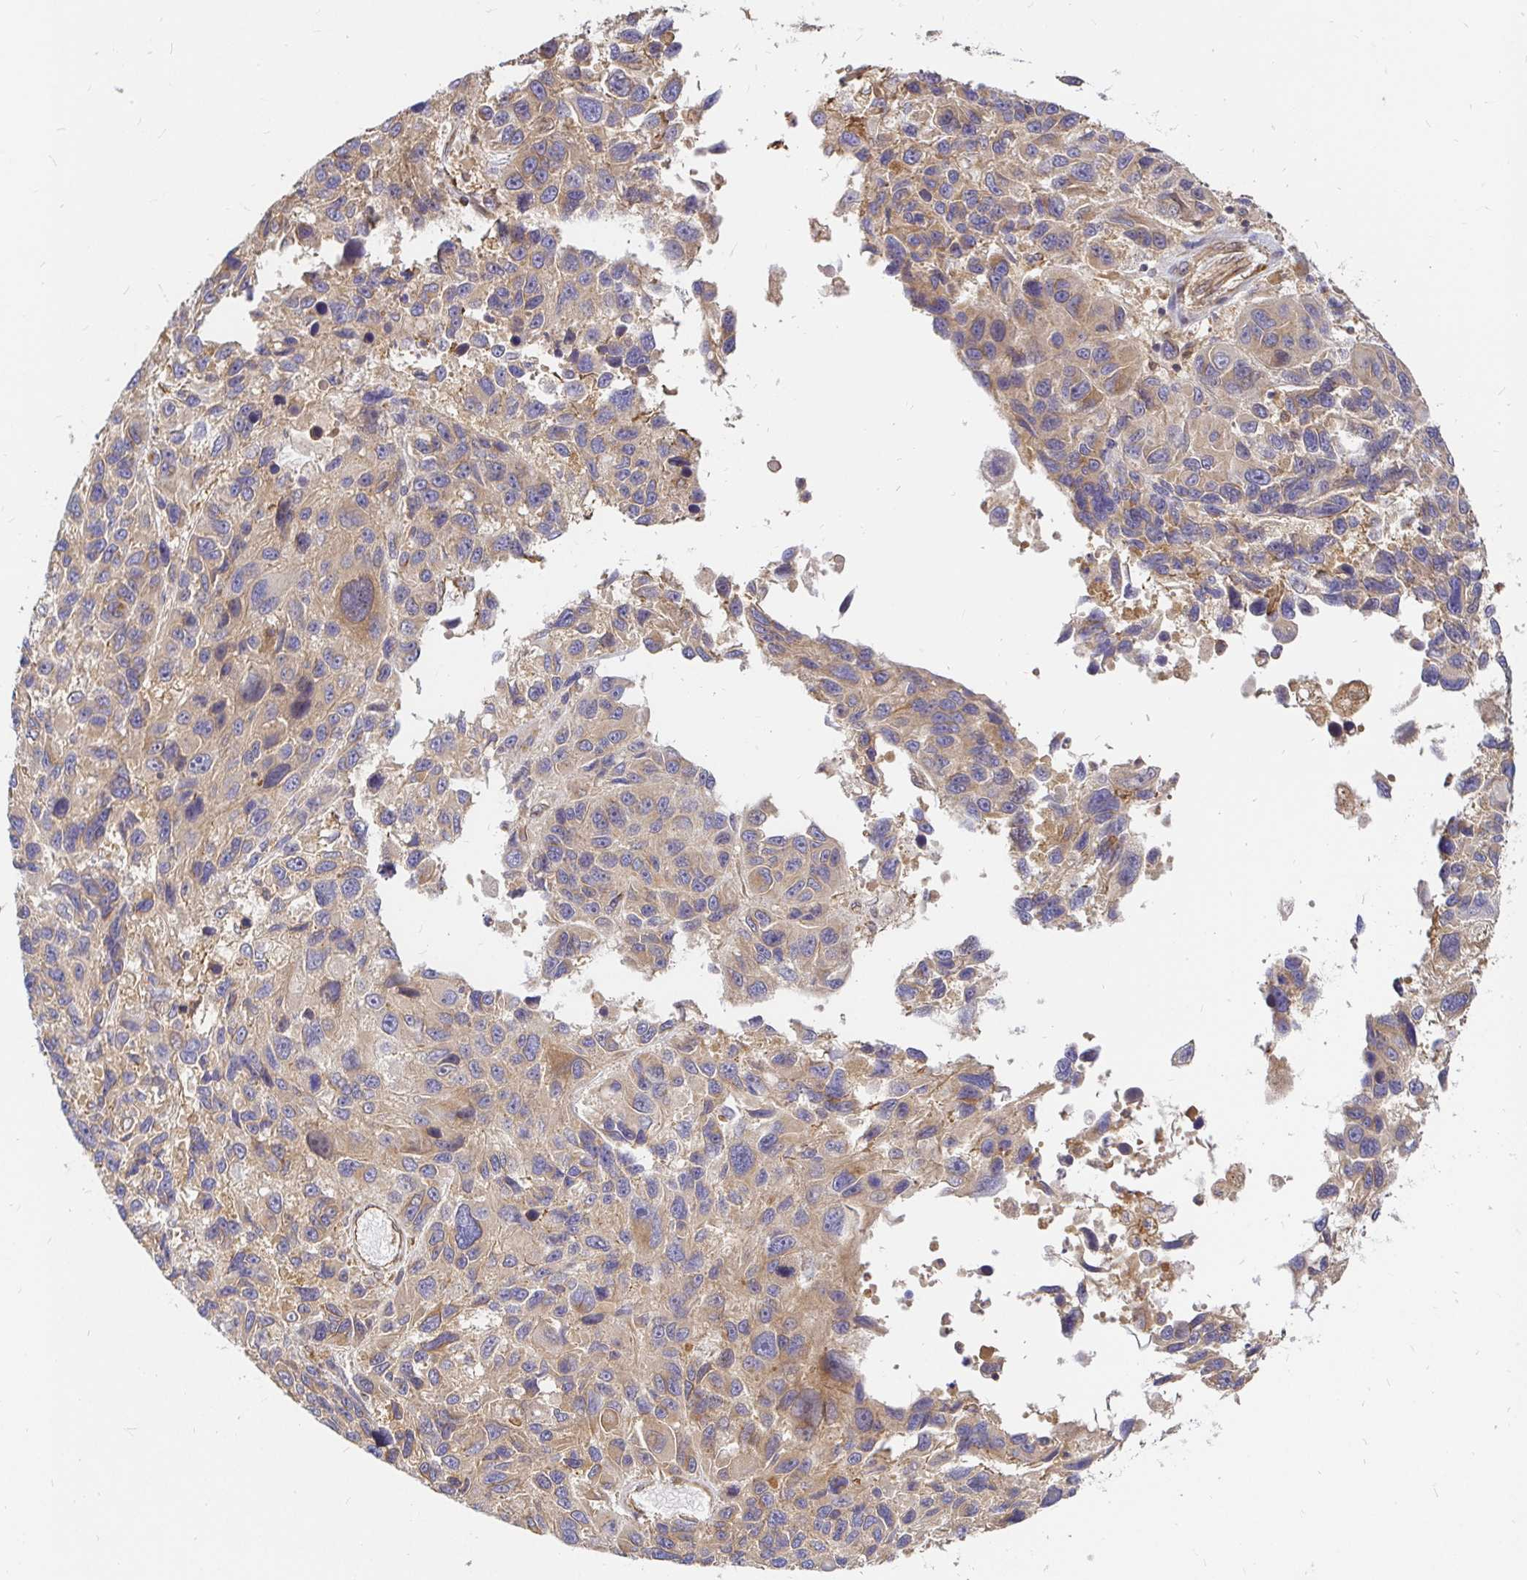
{"staining": {"intensity": "weak", "quantity": "25%-75%", "location": "cytoplasmic/membranous"}, "tissue": "melanoma", "cell_type": "Tumor cells", "image_type": "cancer", "snomed": [{"axis": "morphology", "description": "Malignant melanoma, NOS"}, {"axis": "topography", "description": "Skin"}], "caption": "Protein staining demonstrates weak cytoplasmic/membranous positivity in about 25%-75% of tumor cells in melanoma. (Stains: DAB (3,3'-diaminobenzidine) in brown, nuclei in blue, Microscopy: brightfield microscopy at high magnification).", "gene": "KIF5B", "patient": {"sex": "male", "age": 53}}